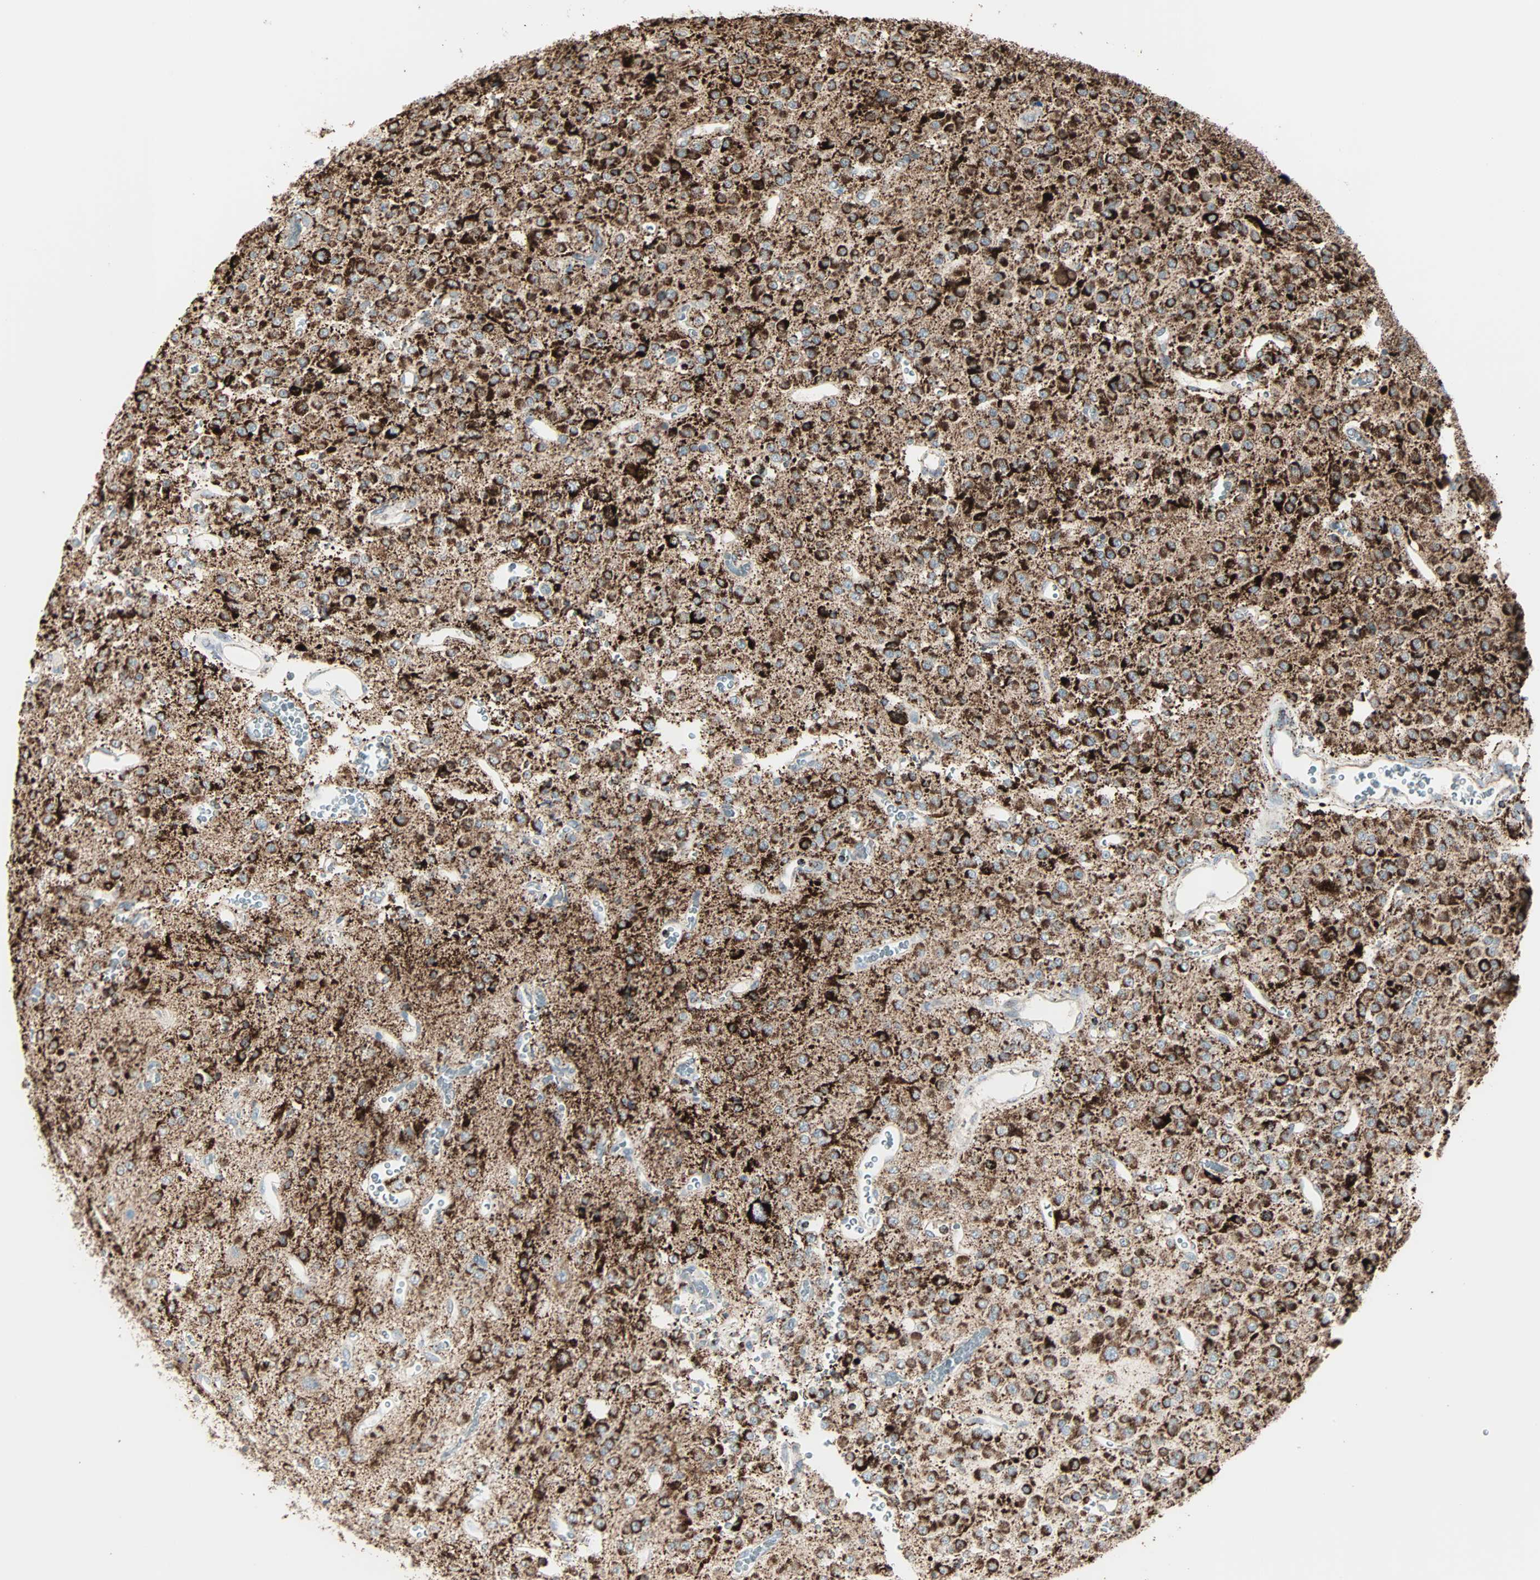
{"staining": {"intensity": "strong", "quantity": ">75%", "location": "cytoplasmic/membranous"}, "tissue": "glioma", "cell_type": "Tumor cells", "image_type": "cancer", "snomed": [{"axis": "morphology", "description": "Glioma, malignant, Low grade"}, {"axis": "topography", "description": "Brain"}], "caption": "This is an image of immunohistochemistry (IHC) staining of glioma, which shows strong staining in the cytoplasmic/membranous of tumor cells.", "gene": "IDH2", "patient": {"sex": "male", "age": 38}}